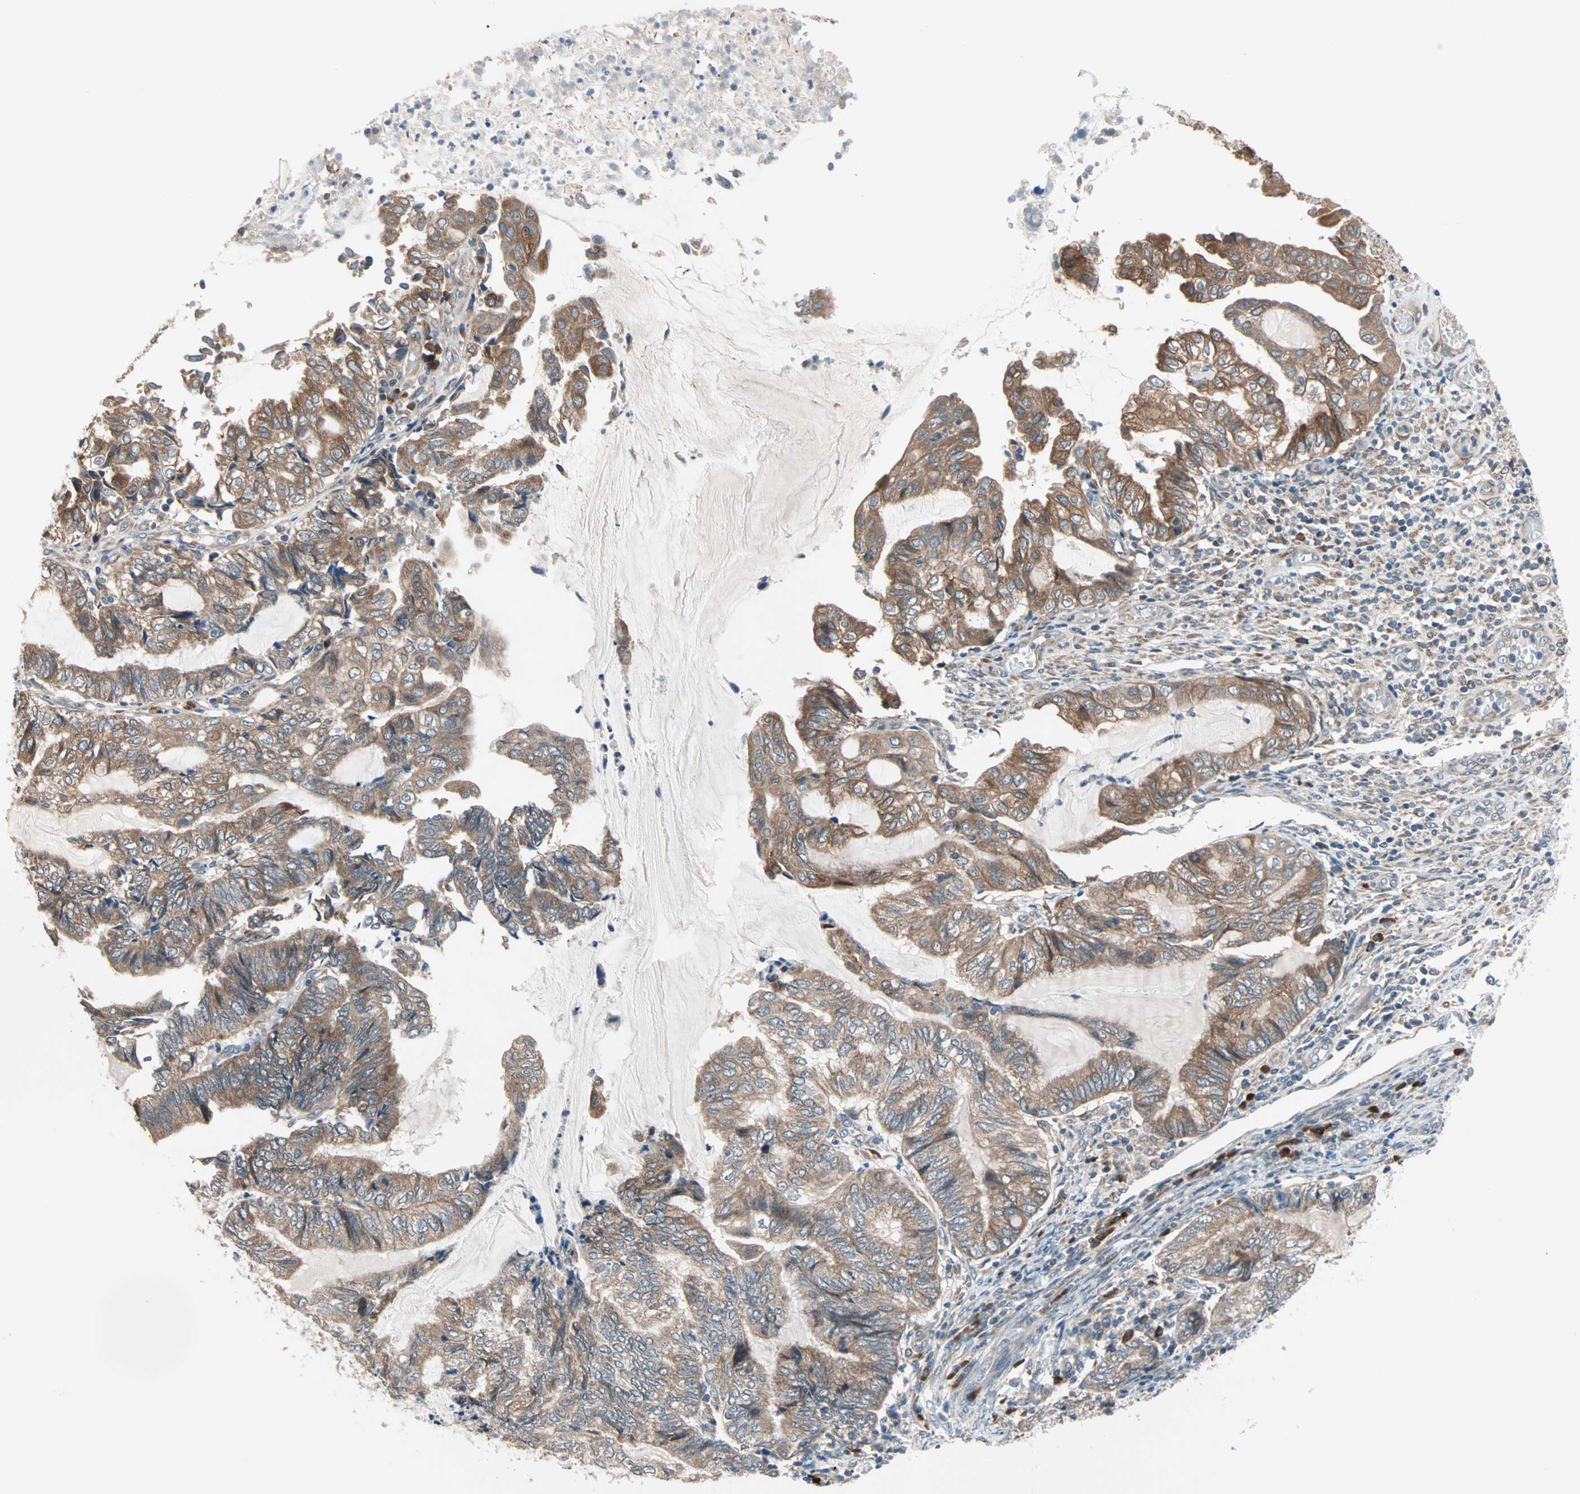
{"staining": {"intensity": "moderate", "quantity": ">75%", "location": "cytoplasmic/membranous"}, "tissue": "endometrial cancer", "cell_type": "Tumor cells", "image_type": "cancer", "snomed": [{"axis": "morphology", "description": "Adenocarcinoma, NOS"}, {"axis": "topography", "description": "Uterus"}, {"axis": "topography", "description": "Endometrium"}], "caption": "Immunohistochemistry (IHC) of endometrial cancer (adenocarcinoma) demonstrates medium levels of moderate cytoplasmic/membranous expression in about >75% of tumor cells. (brown staining indicates protein expression, while blue staining denotes nuclei).", "gene": "SAR1A", "patient": {"sex": "female", "age": 70}}